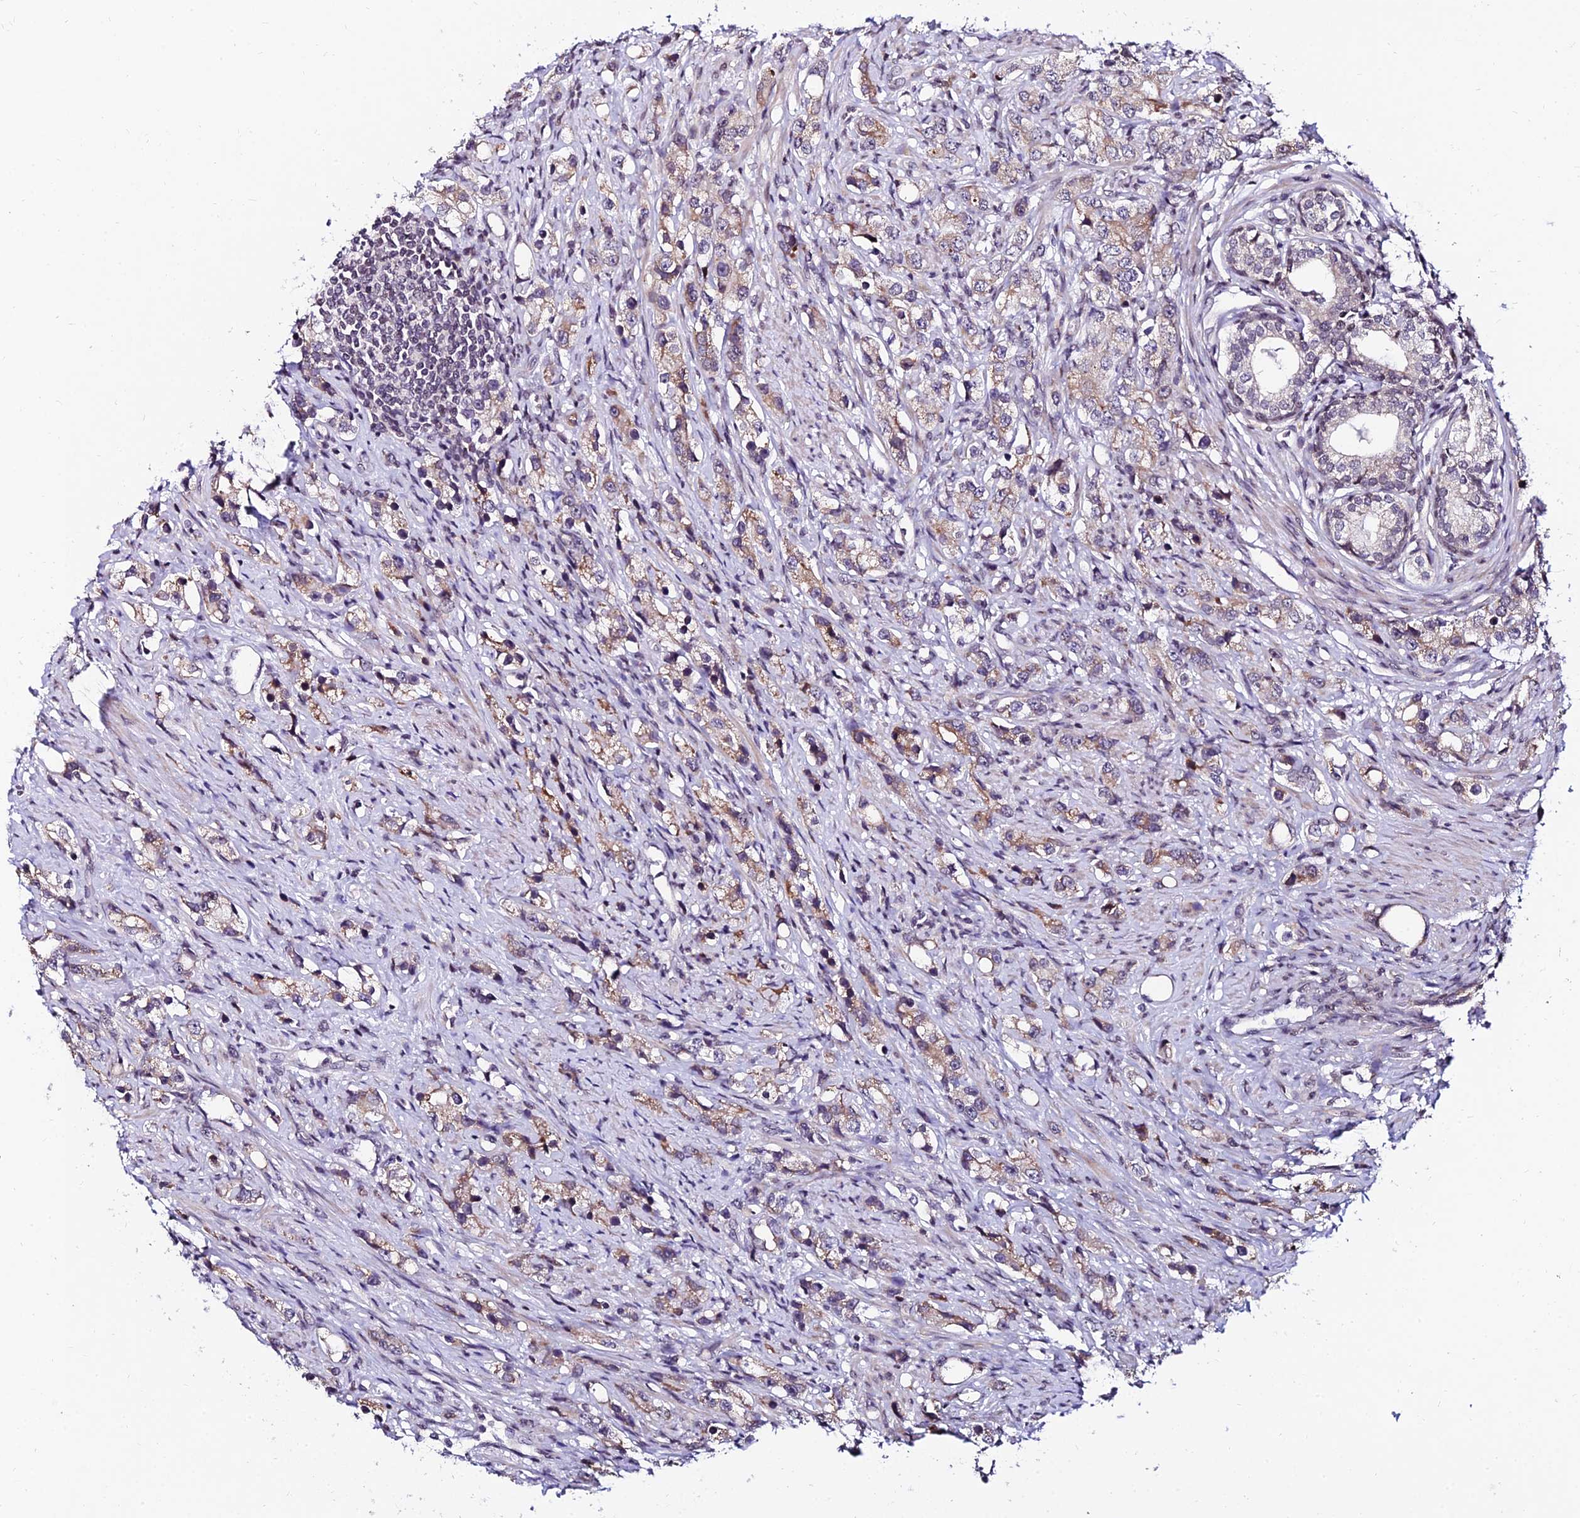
{"staining": {"intensity": "weak", "quantity": ">75%", "location": "cytoplasmic/membranous"}, "tissue": "prostate cancer", "cell_type": "Tumor cells", "image_type": "cancer", "snomed": [{"axis": "morphology", "description": "Adenocarcinoma, High grade"}, {"axis": "topography", "description": "Prostate"}], "caption": "About >75% of tumor cells in human prostate high-grade adenocarcinoma display weak cytoplasmic/membranous protein expression as visualized by brown immunohistochemical staining.", "gene": "CDNF", "patient": {"sex": "male", "age": 63}}